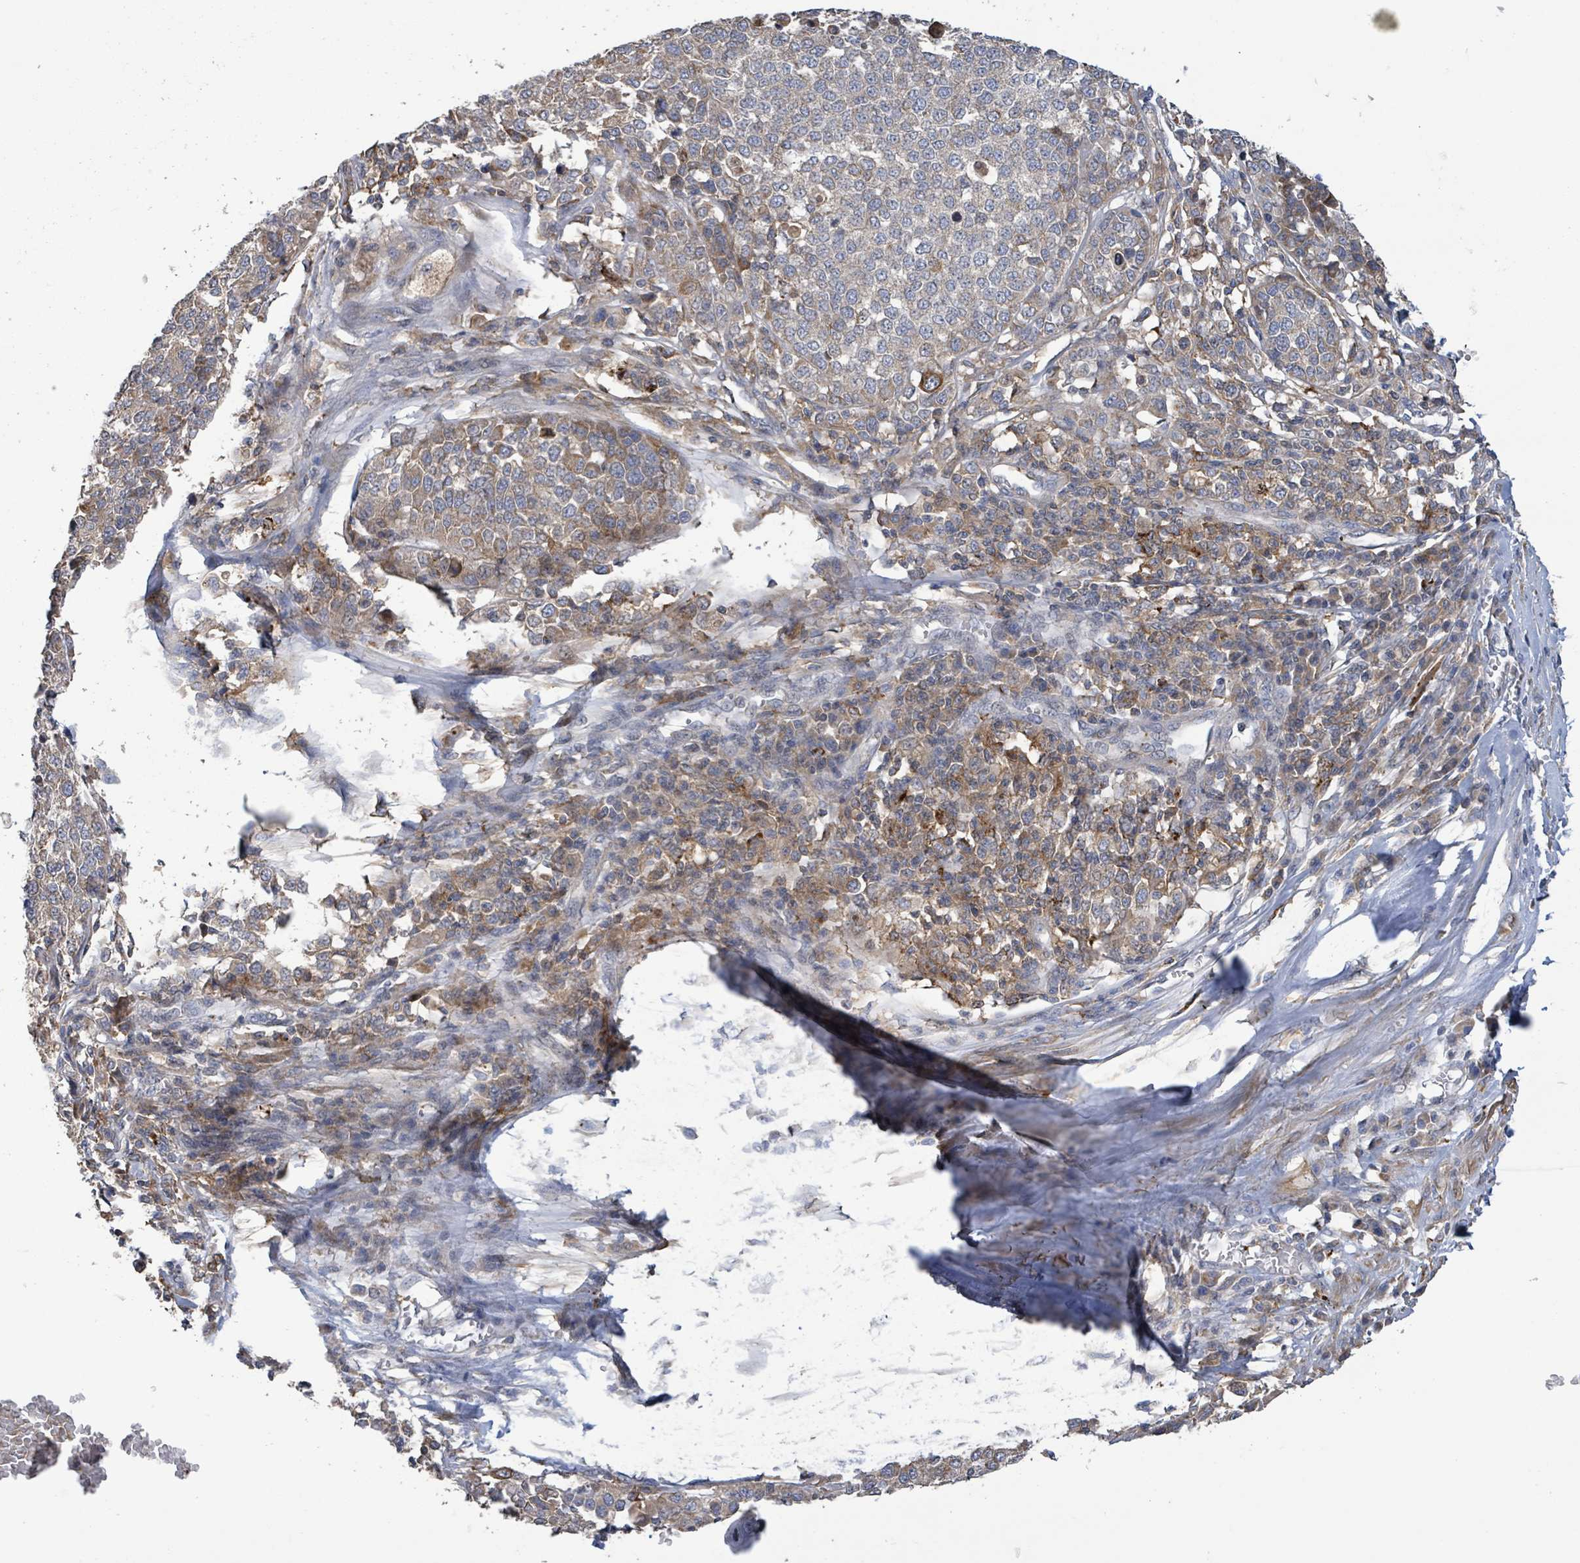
{"staining": {"intensity": "moderate", "quantity": "25%-75%", "location": "cytoplasmic/membranous"}, "tissue": "melanoma", "cell_type": "Tumor cells", "image_type": "cancer", "snomed": [{"axis": "morphology", "description": "Malignant melanoma, Metastatic site"}, {"axis": "topography", "description": "Lymph node"}], "caption": "Moderate cytoplasmic/membranous positivity for a protein is present in approximately 25%-75% of tumor cells of melanoma using IHC.", "gene": "PLAAT1", "patient": {"sex": "male", "age": 44}}